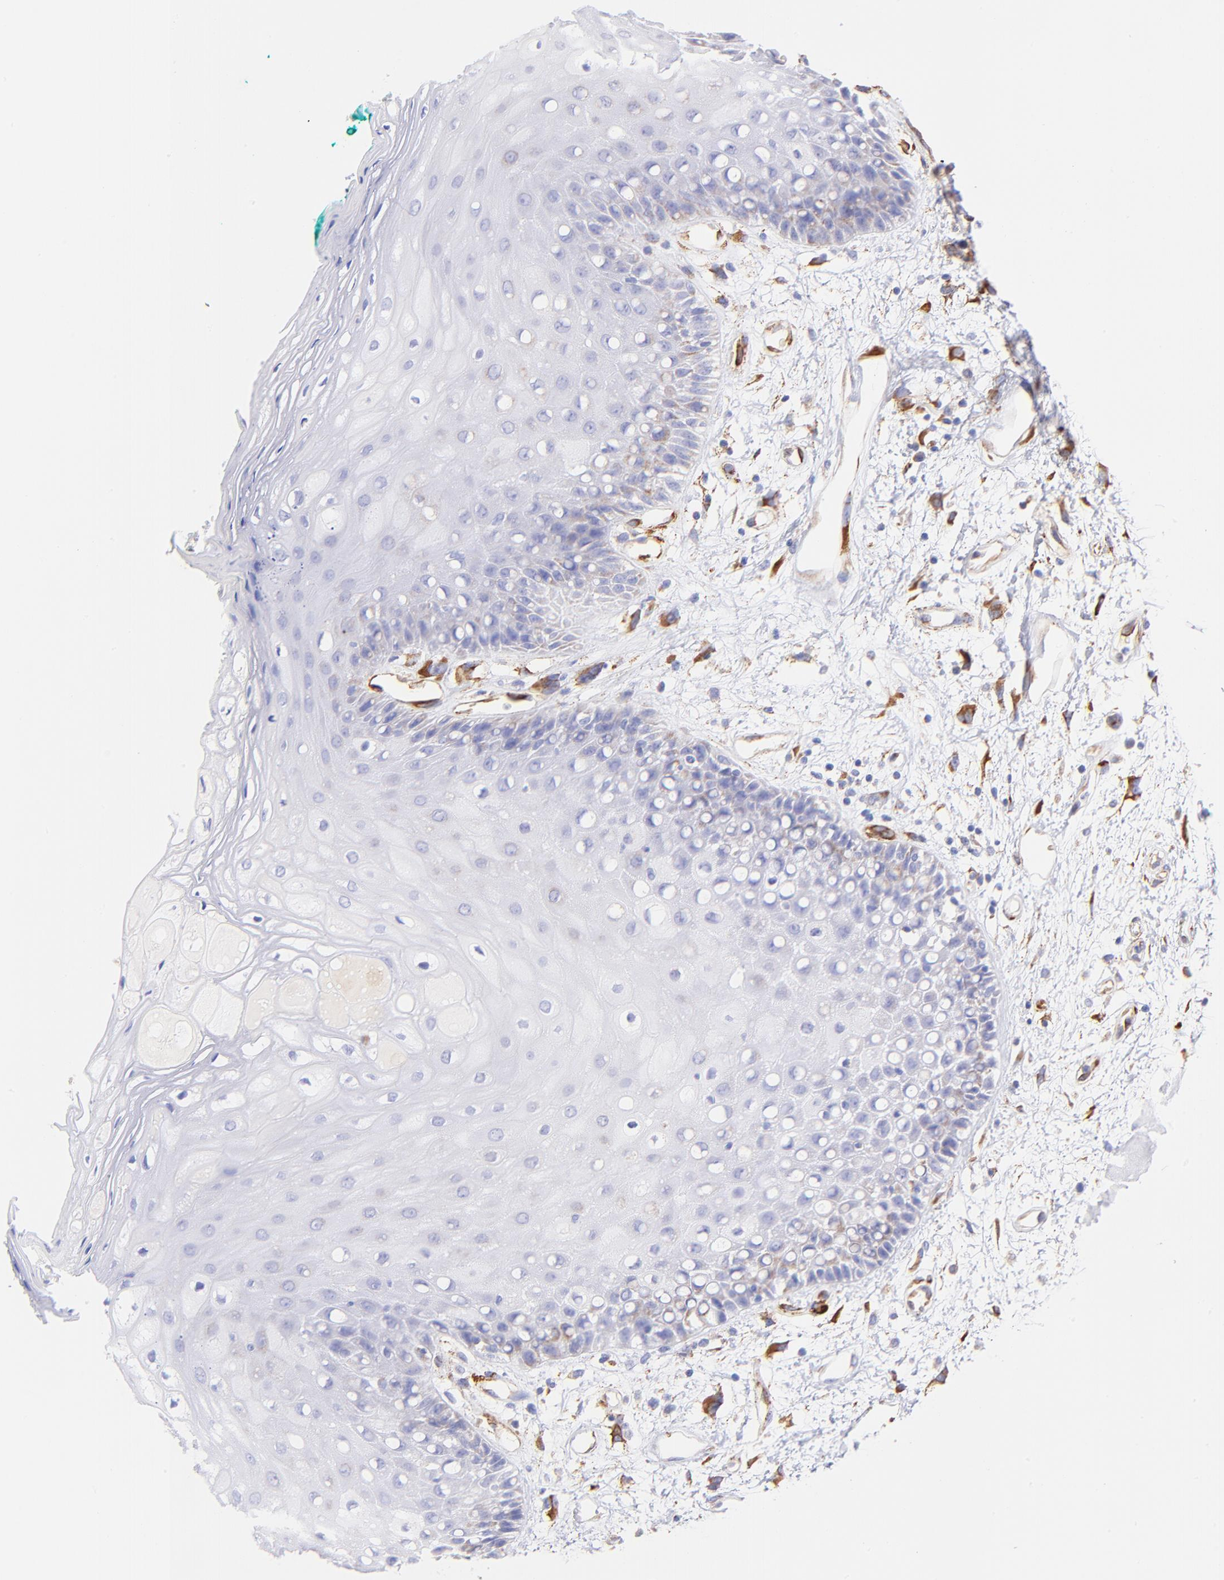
{"staining": {"intensity": "negative", "quantity": "none", "location": "none"}, "tissue": "oral mucosa", "cell_type": "Squamous epithelial cells", "image_type": "normal", "snomed": [{"axis": "morphology", "description": "Normal tissue, NOS"}, {"axis": "morphology", "description": "Squamous cell carcinoma, NOS"}, {"axis": "topography", "description": "Skeletal muscle"}, {"axis": "topography", "description": "Oral tissue"}, {"axis": "topography", "description": "Head-Neck"}], "caption": "An image of oral mucosa stained for a protein displays no brown staining in squamous epithelial cells. (Stains: DAB (3,3'-diaminobenzidine) immunohistochemistry with hematoxylin counter stain, Microscopy: brightfield microscopy at high magnification).", "gene": "SPARC", "patient": {"sex": "female", "age": 84}}